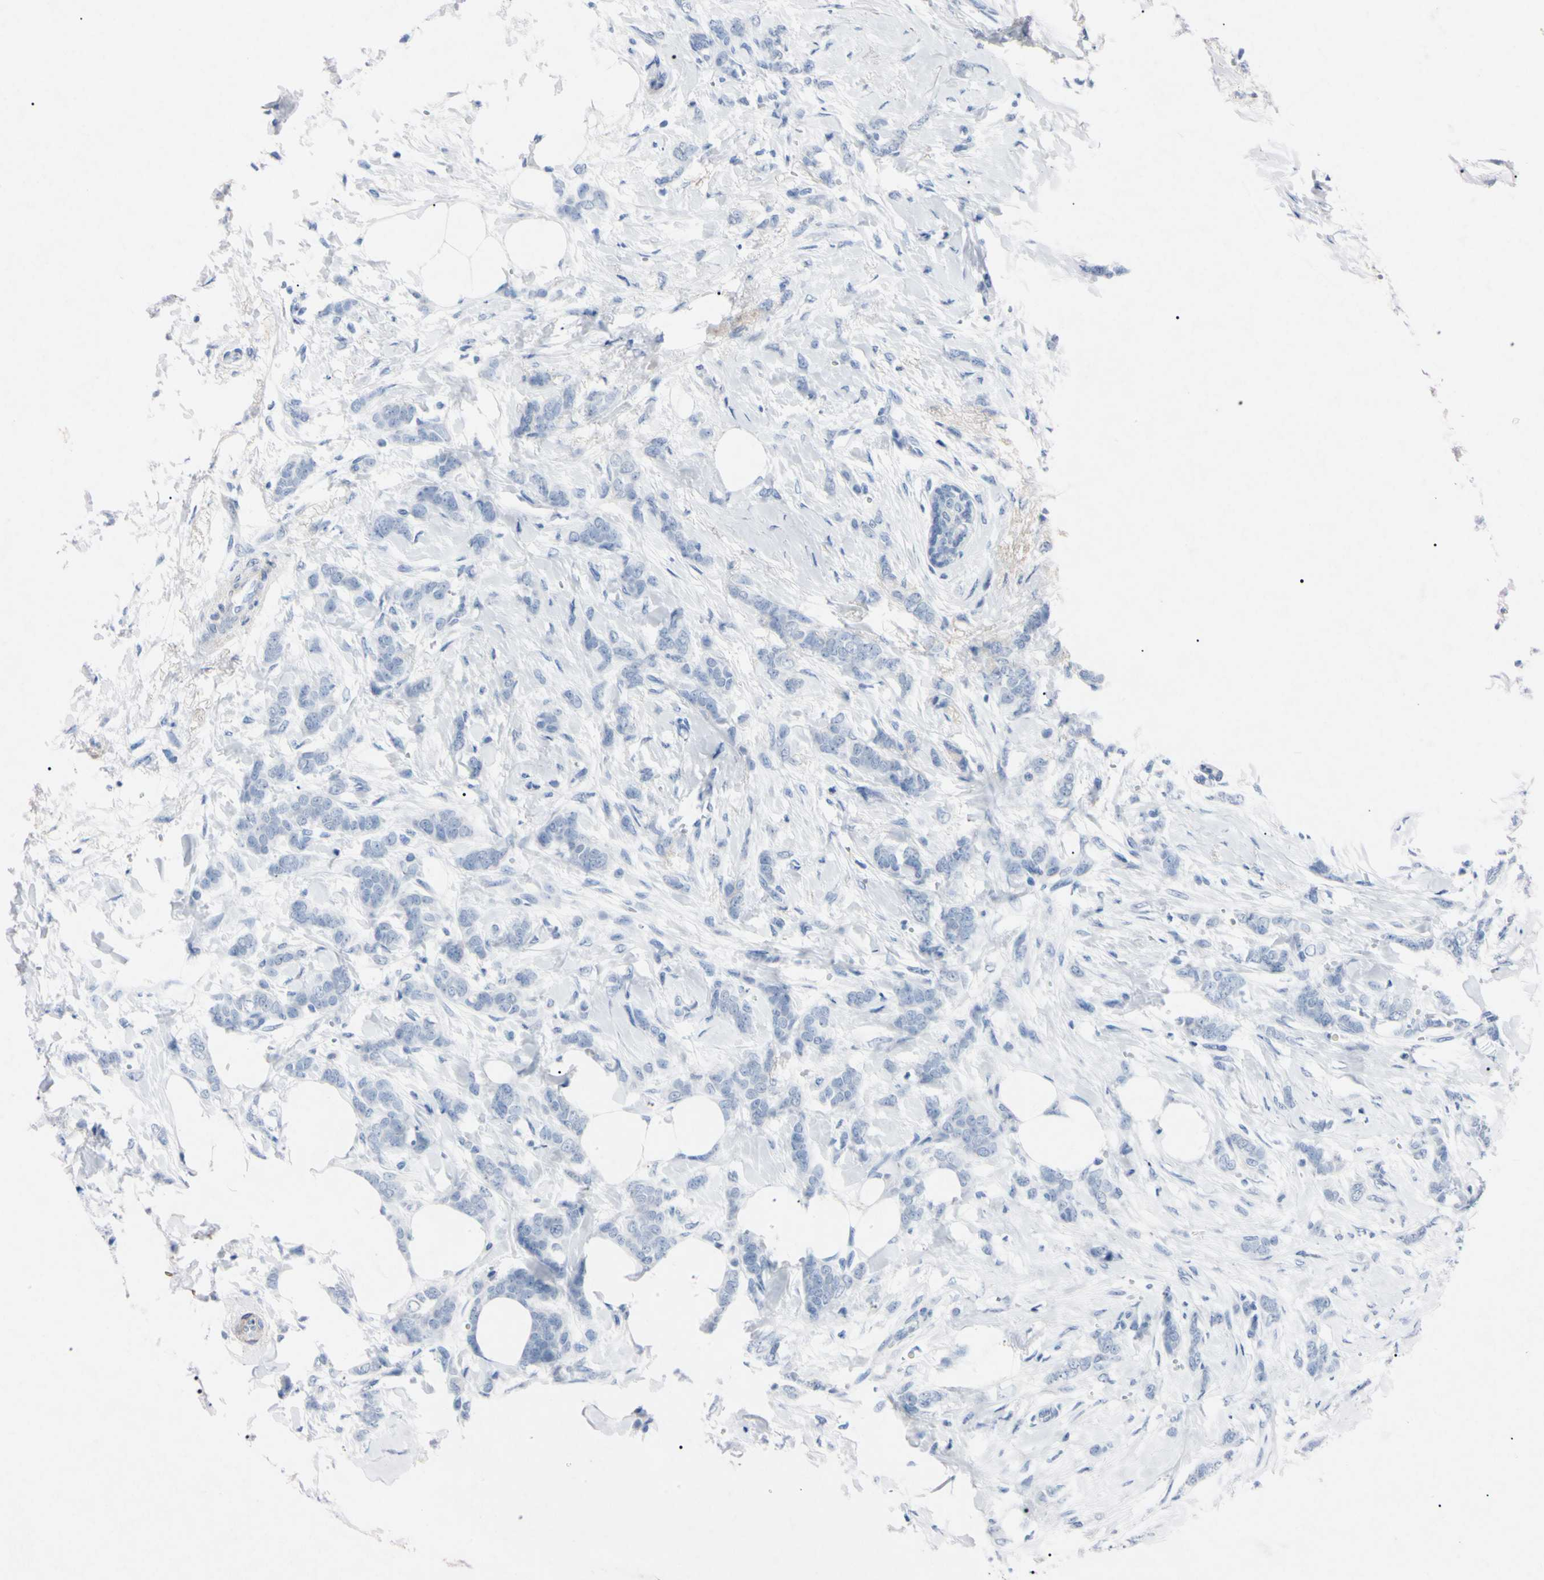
{"staining": {"intensity": "negative", "quantity": "none", "location": "none"}, "tissue": "breast cancer", "cell_type": "Tumor cells", "image_type": "cancer", "snomed": [{"axis": "morphology", "description": "Lobular carcinoma, in situ"}, {"axis": "morphology", "description": "Lobular carcinoma"}, {"axis": "topography", "description": "Breast"}], "caption": "There is no significant staining in tumor cells of breast lobular carcinoma in situ. Nuclei are stained in blue.", "gene": "ELN", "patient": {"sex": "female", "age": 41}}